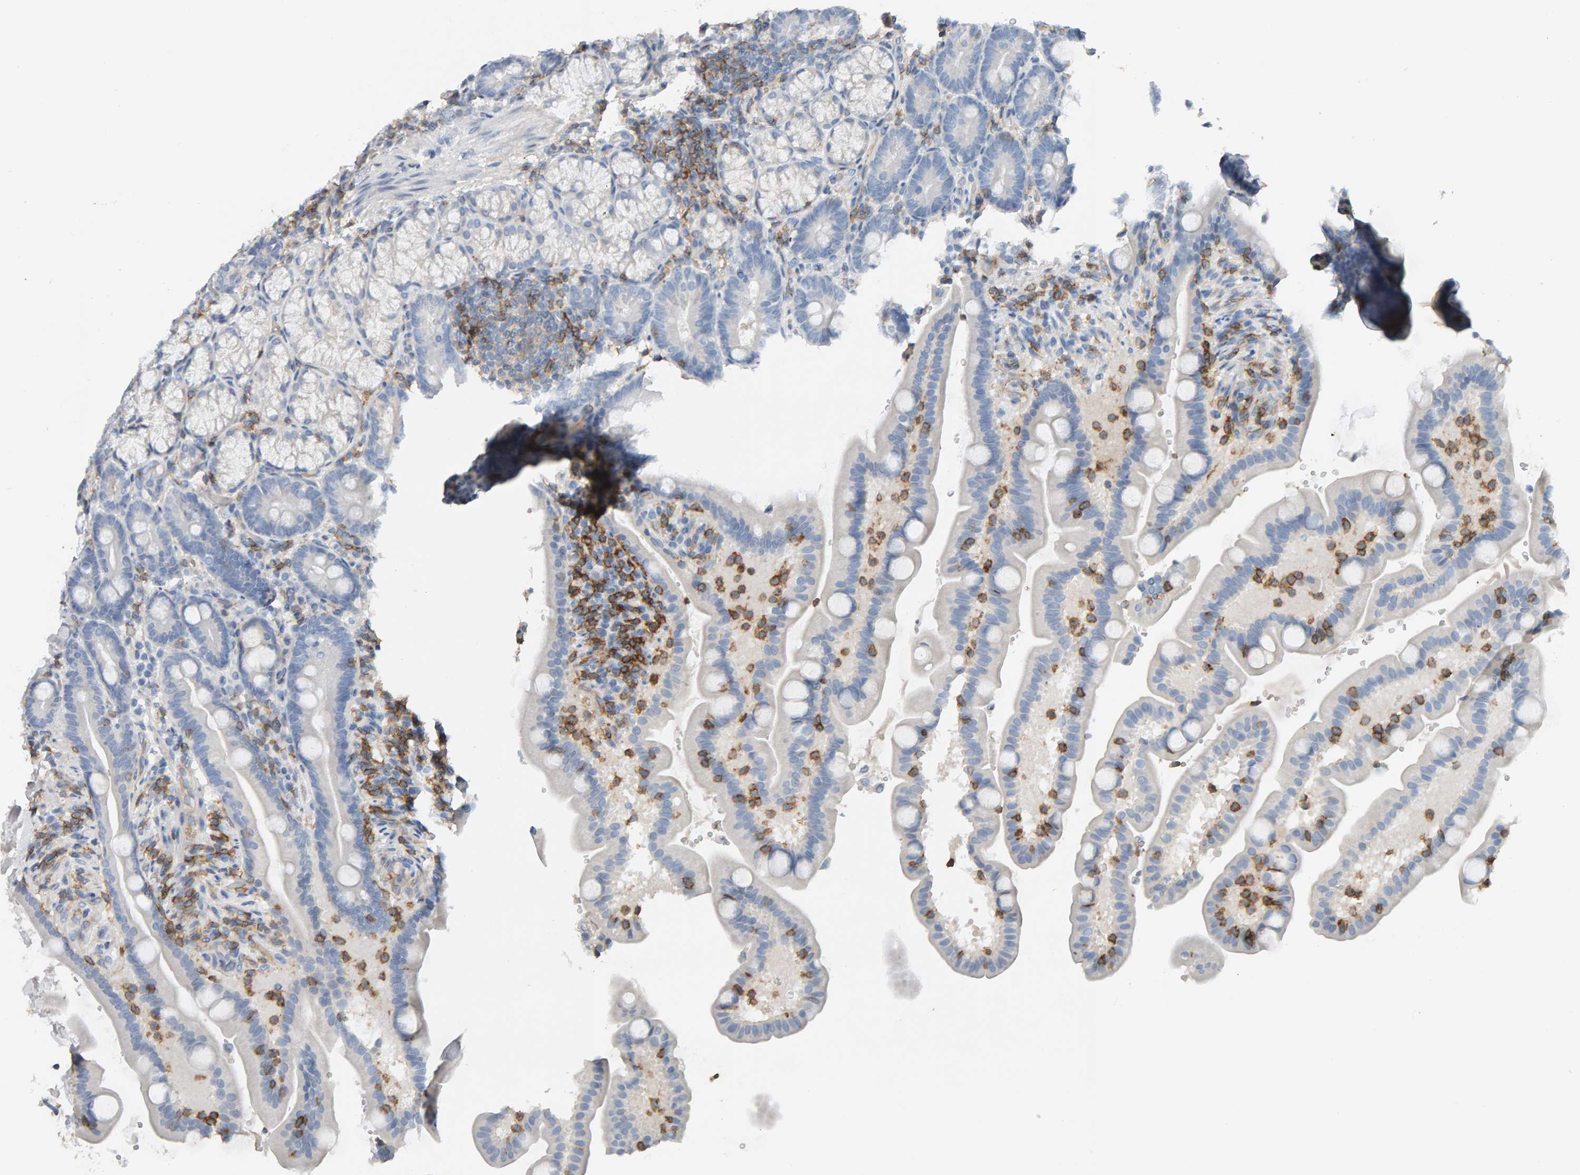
{"staining": {"intensity": "negative", "quantity": "none", "location": "none"}, "tissue": "duodenum", "cell_type": "Glandular cells", "image_type": "normal", "snomed": [{"axis": "morphology", "description": "Normal tissue, NOS"}, {"axis": "topography", "description": "Duodenum"}], "caption": "Duodenum stained for a protein using IHC shows no staining glandular cells.", "gene": "FYN", "patient": {"sex": "male", "age": 54}}